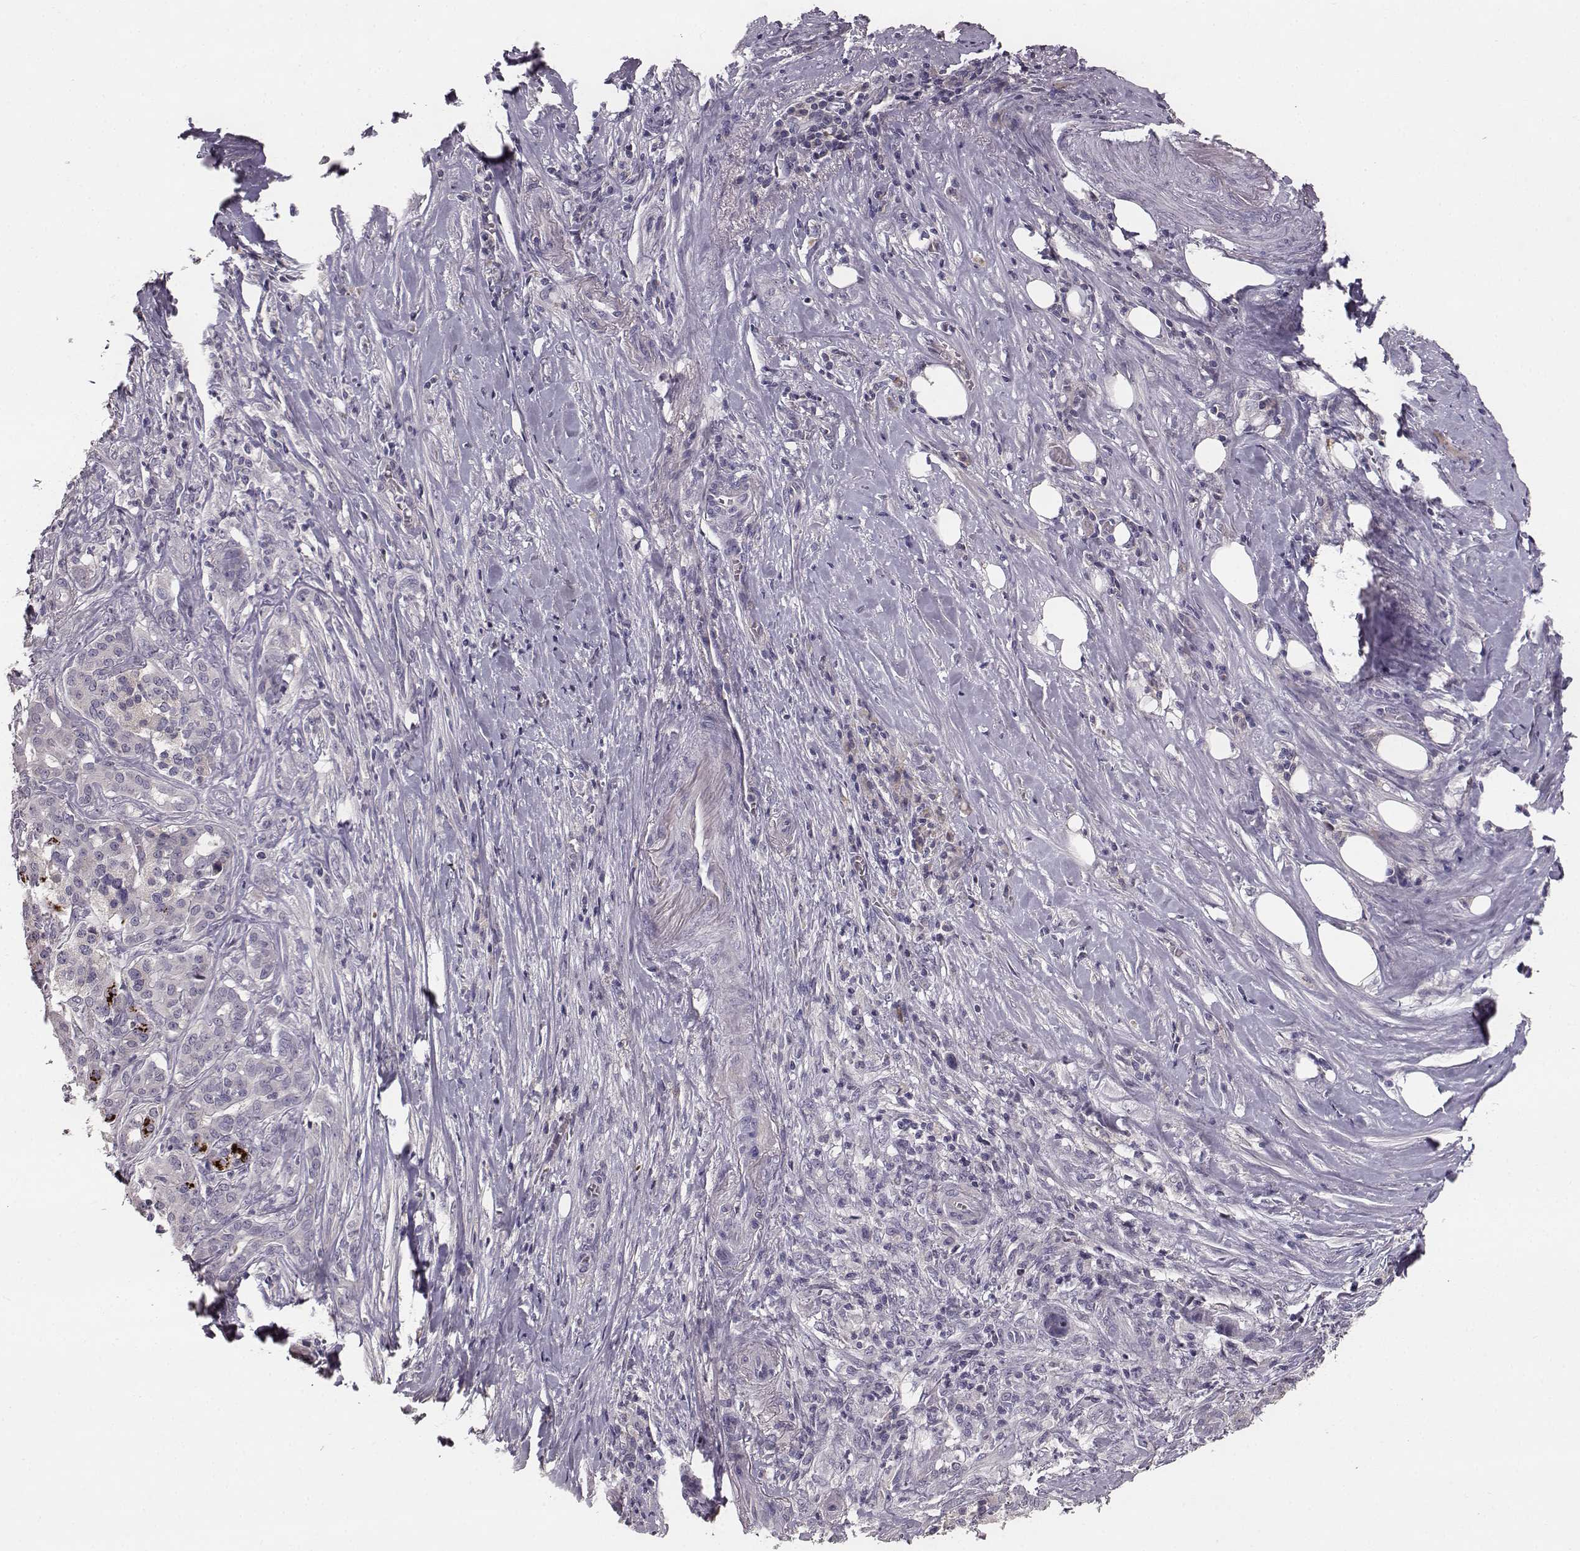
{"staining": {"intensity": "negative", "quantity": "none", "location": "none"}, "tissue": "pancreatic cancer", "cell_type": "Tumor cells", "image_type": "cancer", "snomed": [{"axis": "morphology", "description": "Adenocarcinoma, NOS"}, {"axis": "topography", "description": "Pancreas"}], "caption": "There is no significant positivity in tumor cells of pancreatic cancer. Nuclei are stained in blue.", "gene": "YJEFN3", "patient": {"sex": "male", "age": 57}}